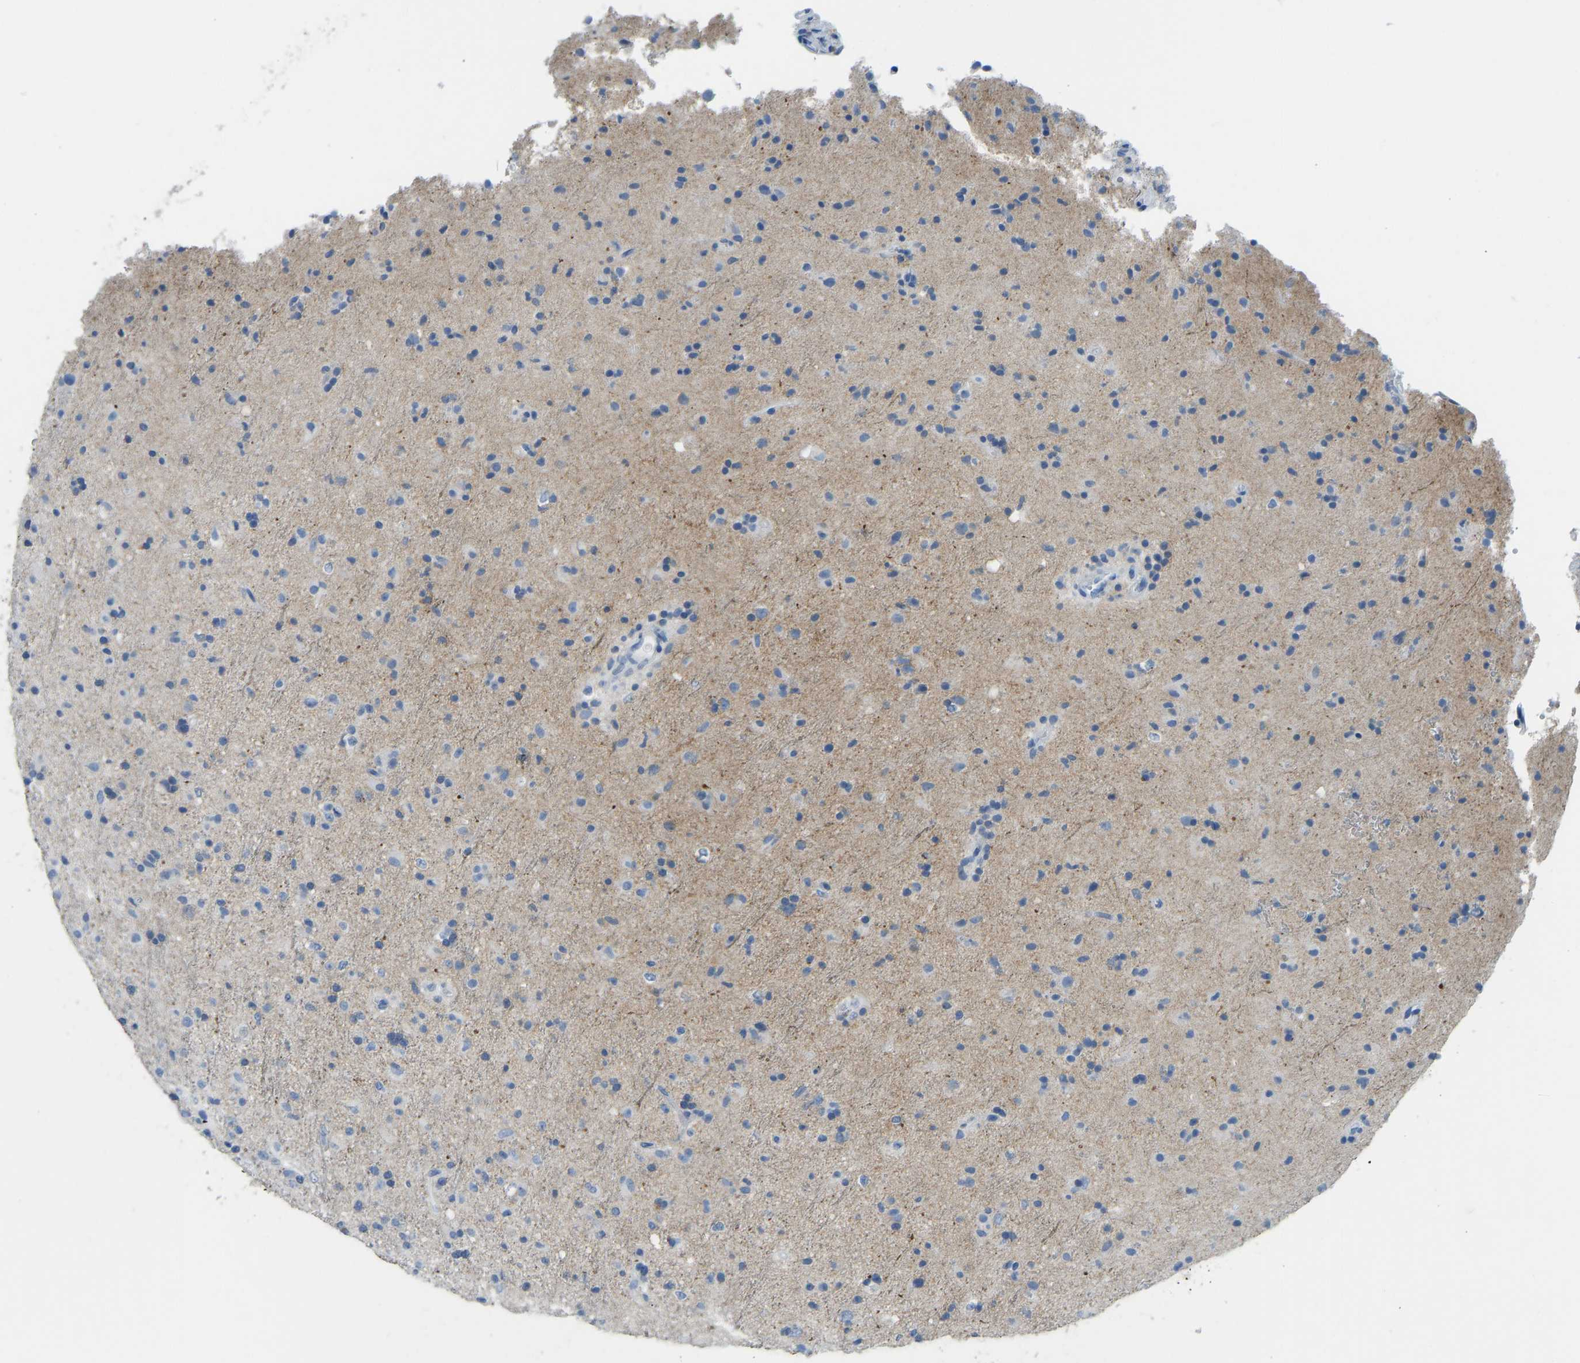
{"staining": {"intensity": "negative", "quantity": "none", "location": "none"}, "tissue": "glioma", "cell_type": "Tumor cells", "image_type": "cancer", "snomed": [{"axis": "morphology", "description": "Glioma, malignant, Low grade"}, {"axis": "topography", "description": "Brain"}], "caption": "An immunohistochemistry image of glioma is shown. There is no staining in tumor cells of glioma.", "gene": "ATP1A1", "patient": {"sex": "male", "age": 65}}